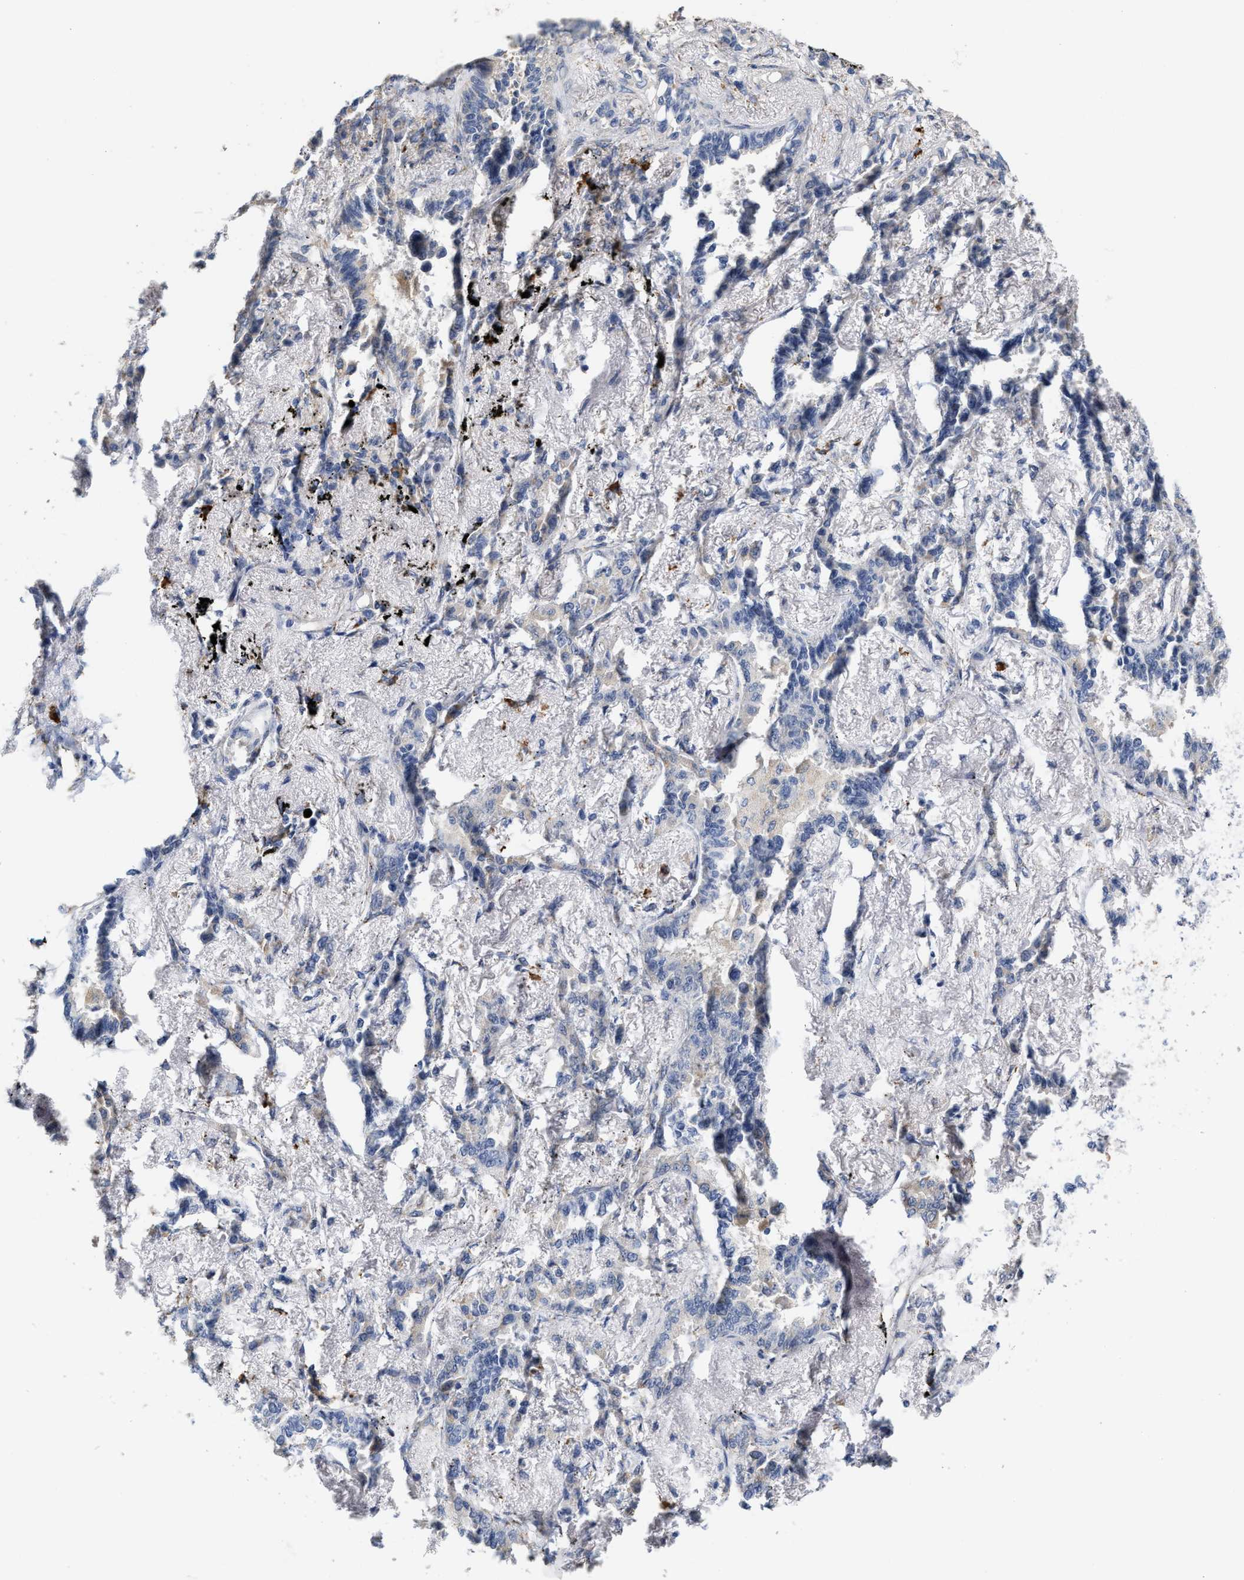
{"staining": {"intensity": "negative", "quantity": "none", "location": "none"}, "tissue": "lung cancer", "cell_type": "Tumor cells", "image_type": "cancer", "snomed": [{"axis": "morphology", "description": "Adenocarcinoma, NOS"}, {"axis": "topography", "description": "Lung"}], "caption": "DAB immunohistochemical staining of lung cancer displays no significant positivity in tumor cells. The staining is performed using DAB (3,3'-diaminobenzidine) brown chromogen with nuclei counter-stained in using hematoxylin.", "gene": "RYR2", "patient": {"sex": "male", "age": 59}}